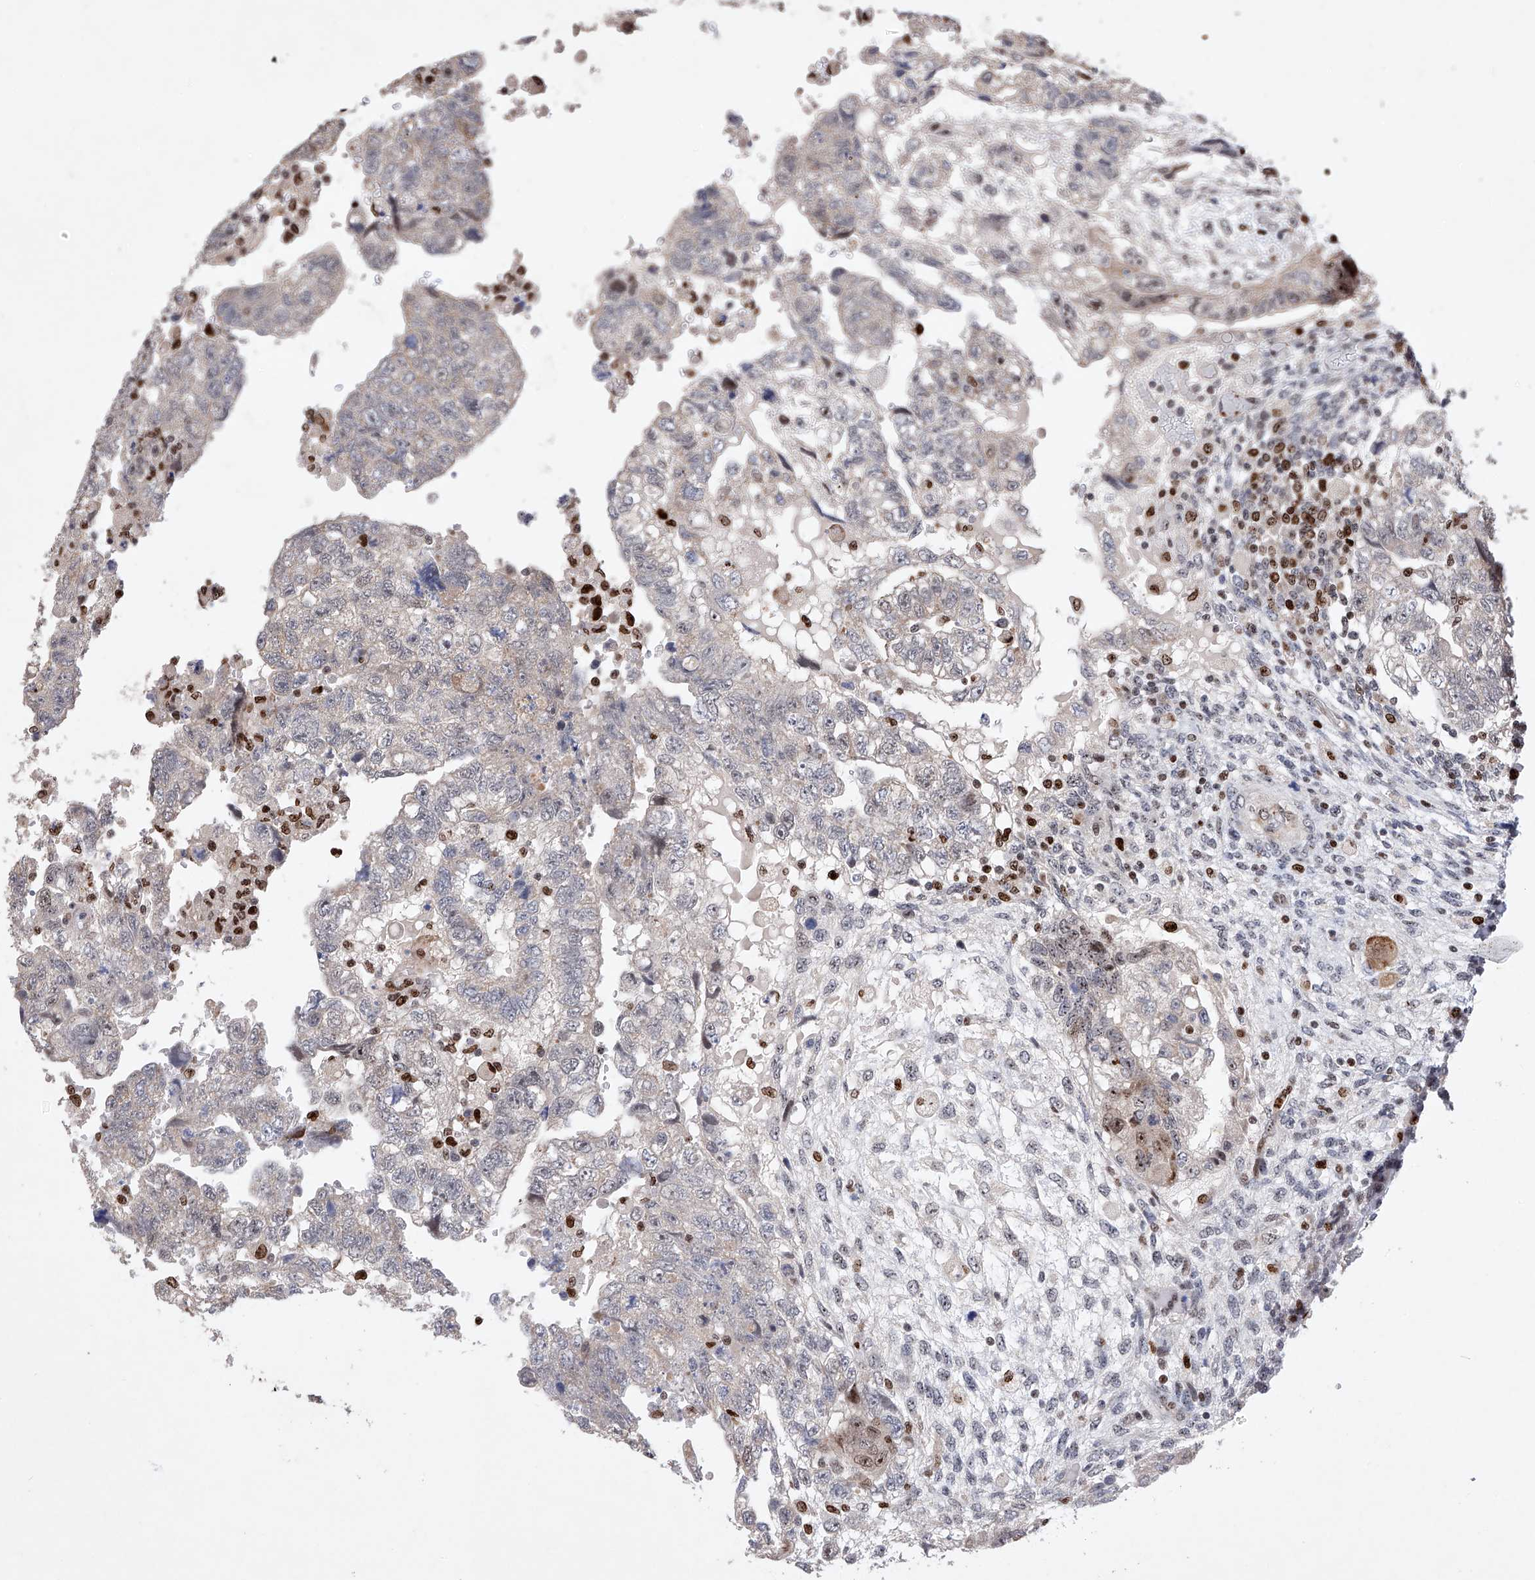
{"staining": {"intensity": "negative", "quantity": "none", "location": "none"}, "tissue": "testis cancer", "cell_type": "Tumor cells", "image_type": "cancer", "snomed": [{"axis": "morphology", "description": "Carcinoma, Embryonal, NOS"}, {"axis": "topography", "description": "Testis"}], "caption": "Immunohistochemical staining of human testis cancer shows no significant staining in tumor cells.", "gene": "AFG1L", "patient": {"sex": "male", "age": 36}}